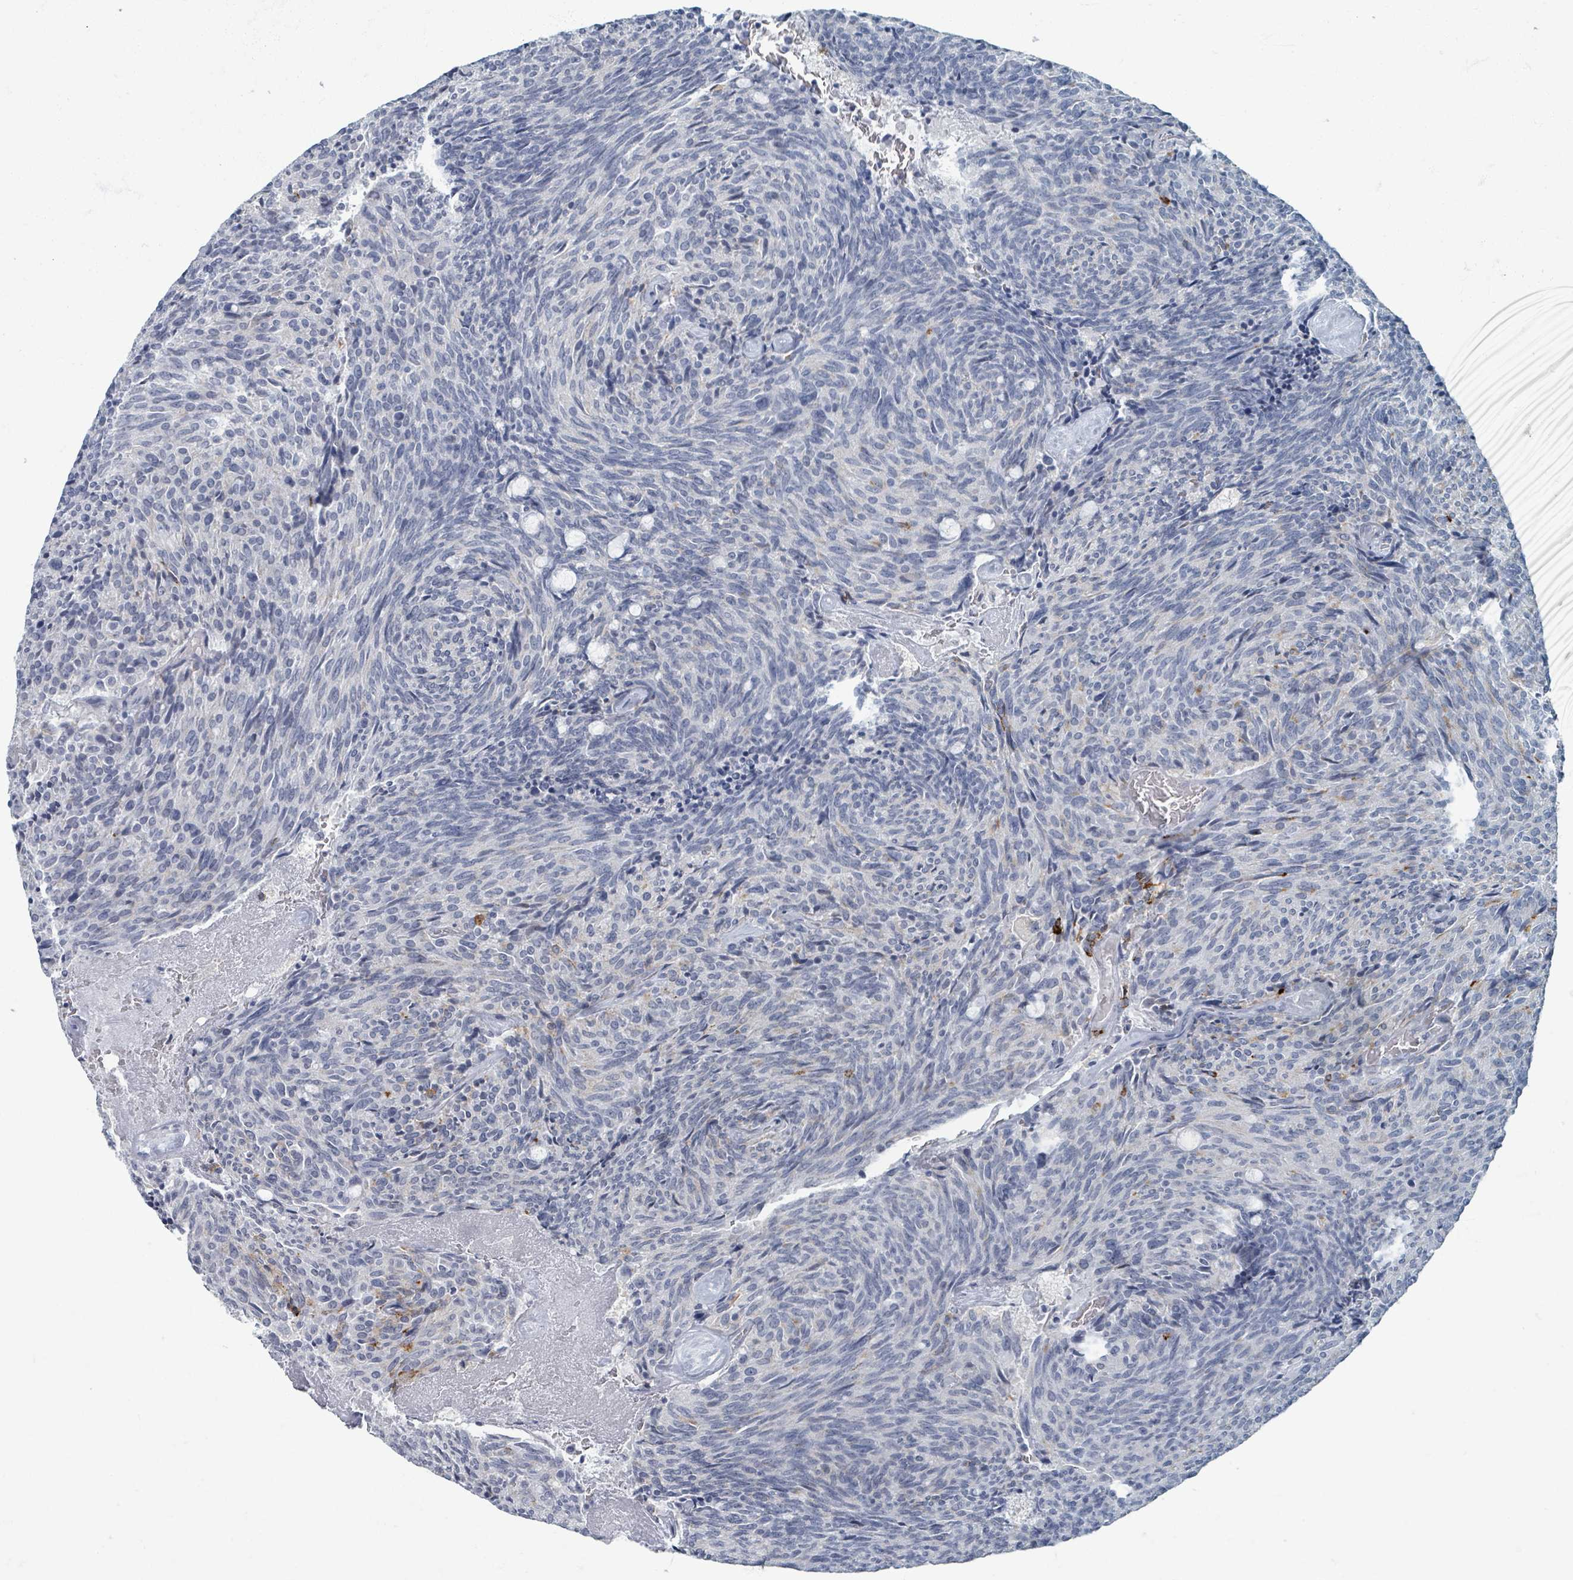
{"staining": {"intensity": "negative", "quantity": "none", "location": "none"}, "tissue": "carcinoid", "cell_type": "Tumor cells", "image_type": "cancer", "snomed": [{"axis": "morphology", "description": "Carcinoid, malignant, NOS"}, {"axis": "topography", "description": "Pancreas"}], "caption": "Tumor cells show no significant protein positivity in carcinoid (malignant). The staining is performed using DAB brown chromogen with nuclei counter-stained in using hematoxylin.", "gene": "WNT11", "patient": {"sex": "female", "age": 54}}